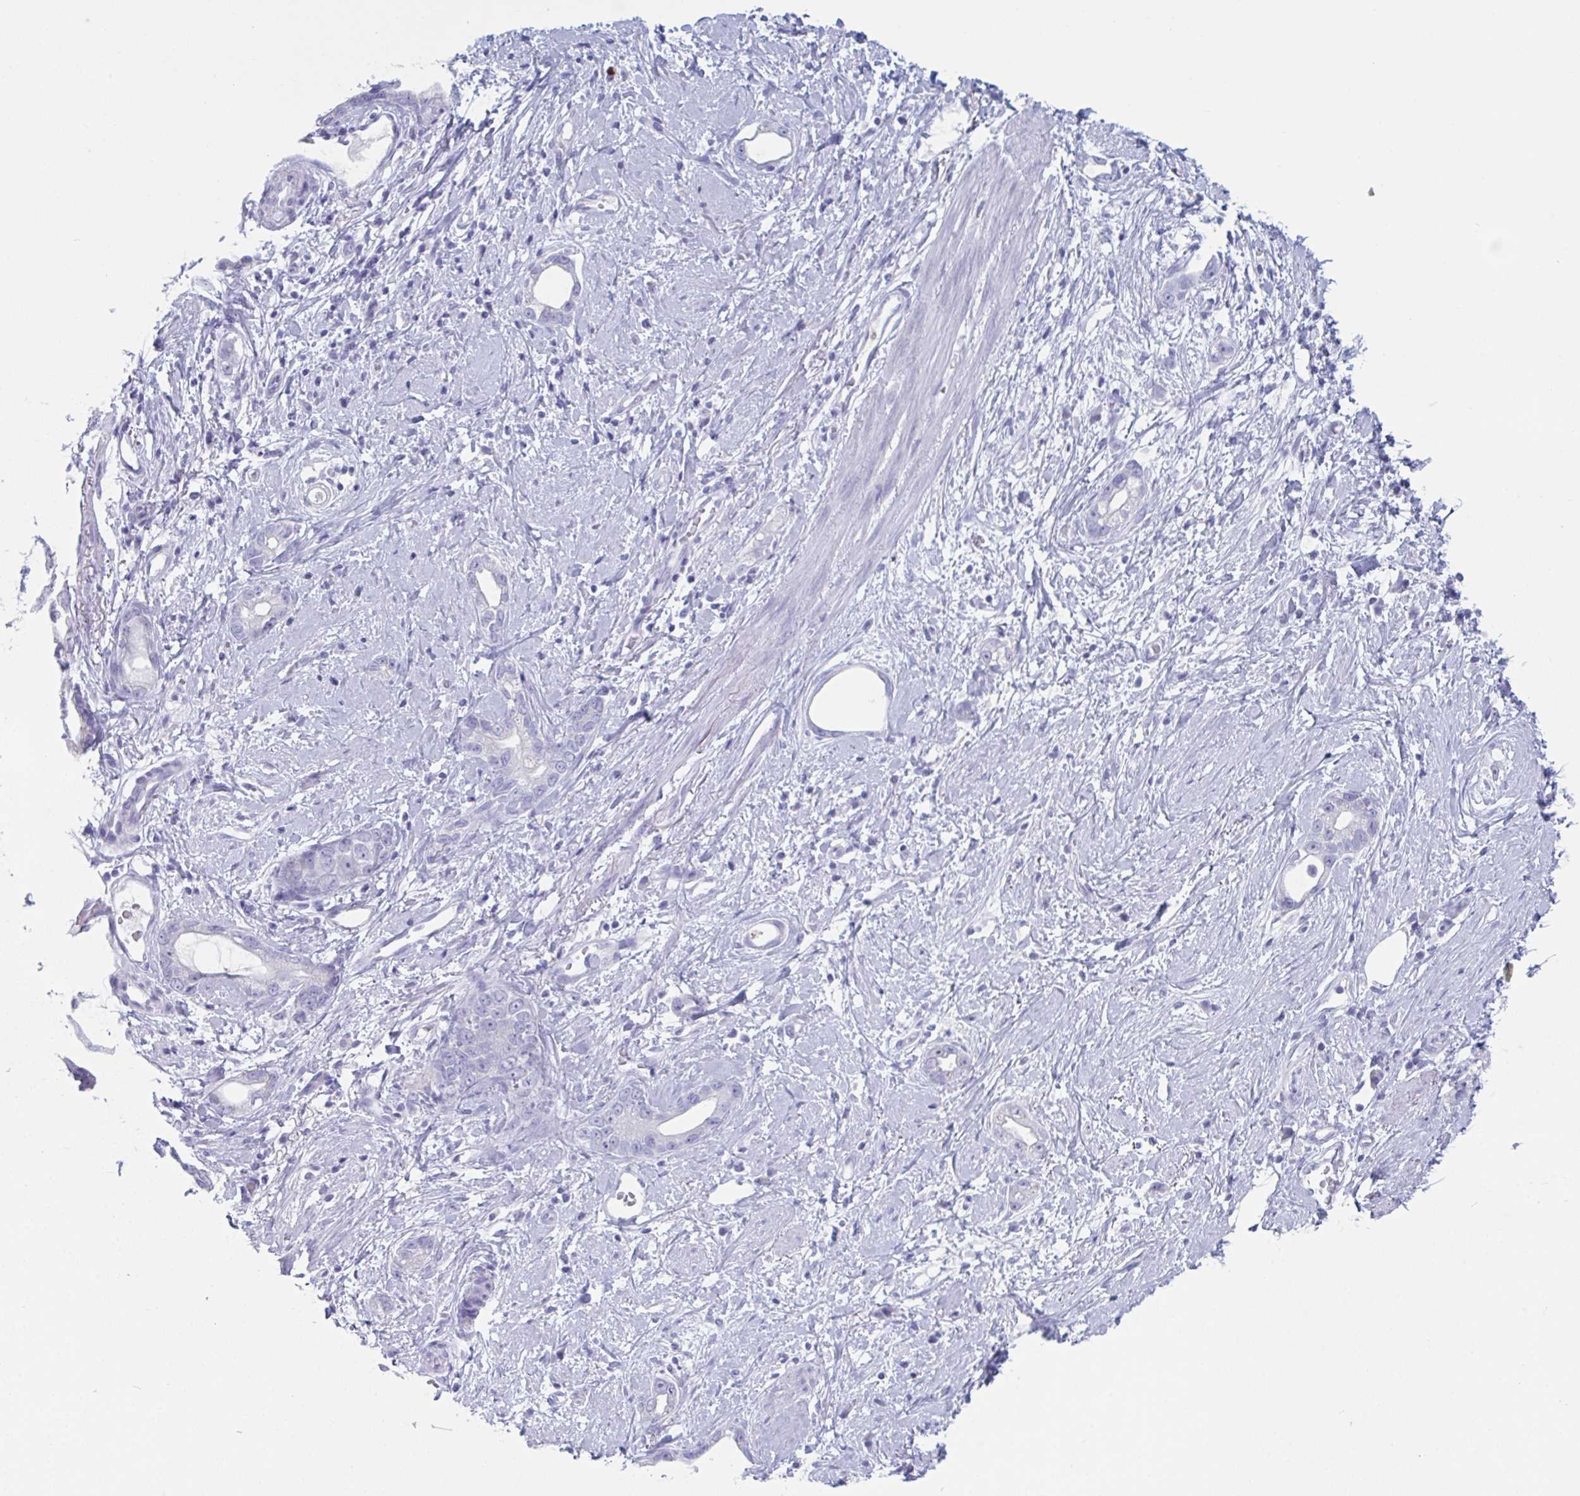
{"staining": {"intensity": "negative", "quantity": "none", "location": "none"}, "tissue": "stomach cancer", "cell_type": "Tumor cells", "image_type": "cancer", "snomed": [{"axis": "morphology", "description": "Adenocarcinoma, NOS"}, {"axis": "topography", "description": "Stomach"}], "caption": "Micrograph shows no protein staining in tumor cells of adenocarcinoma (stomach) tissue.", "gene": "CYP4F11", "patient": {"sex": "male", "age": 55}}